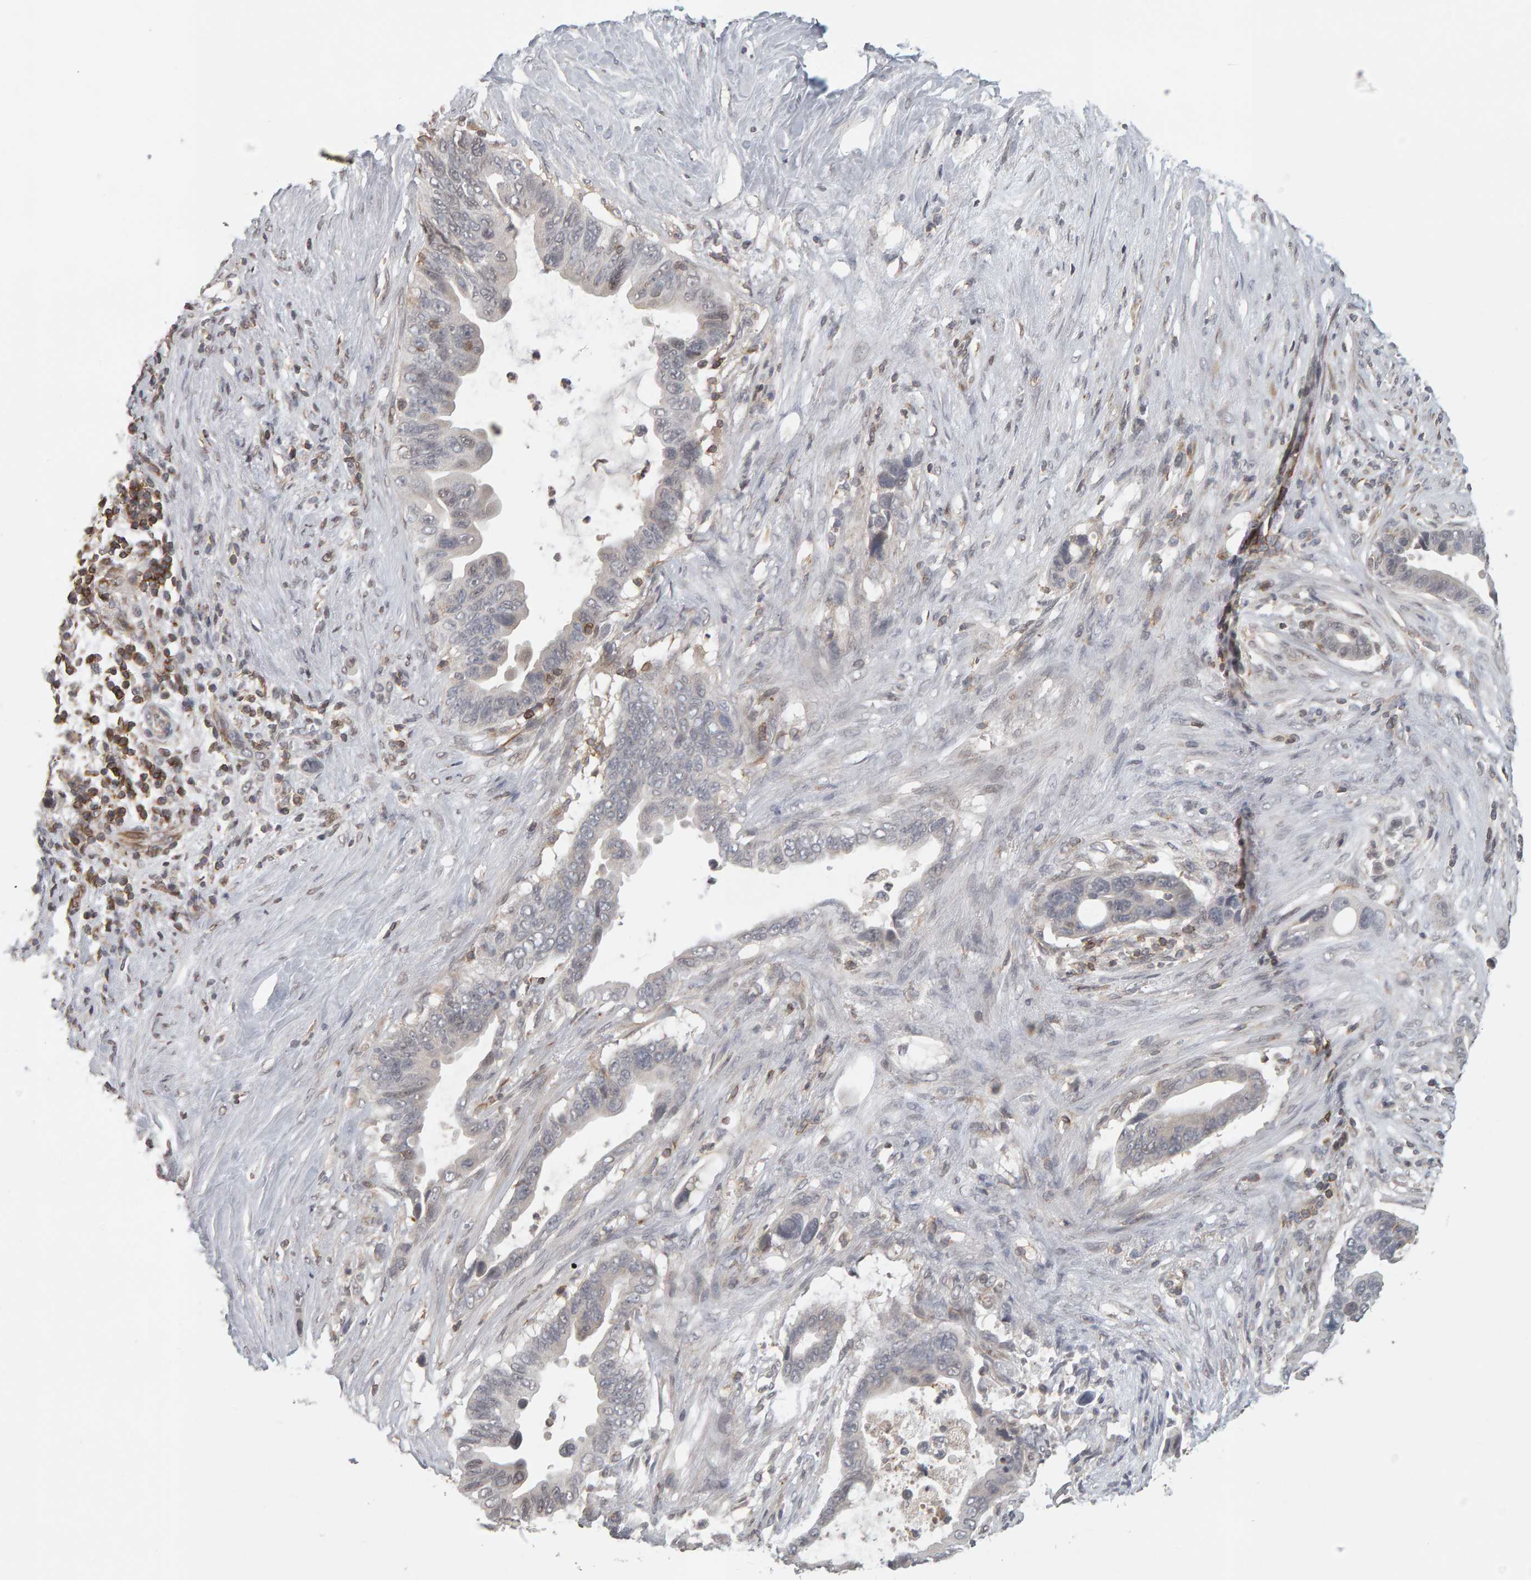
{"staining": {"intensity": "negative", "quantity": "none", "location": "none"}, "tissue": "pancreatic cancer", "cell_type": "Tumor cells", "image_type": "cancer", "snomed": [{"axis": "morphology", "description": "Adenocarcinoma, NOS"}, {"axis": "topography", "description": "Pancreas"}], "caption": "An immunohistochemistry (IHC) histopathology image of pancreatic cancer (adenocarcinoma) is shown. There is no staining in tumor cells of pancreatic cancer (adenocarcinoma). (DAB (3,3'-diaminobenzidine) immunohistochemistry, high magnification).", "gene": "TEFM", "patient": {"sex": "female", "age": 72}}